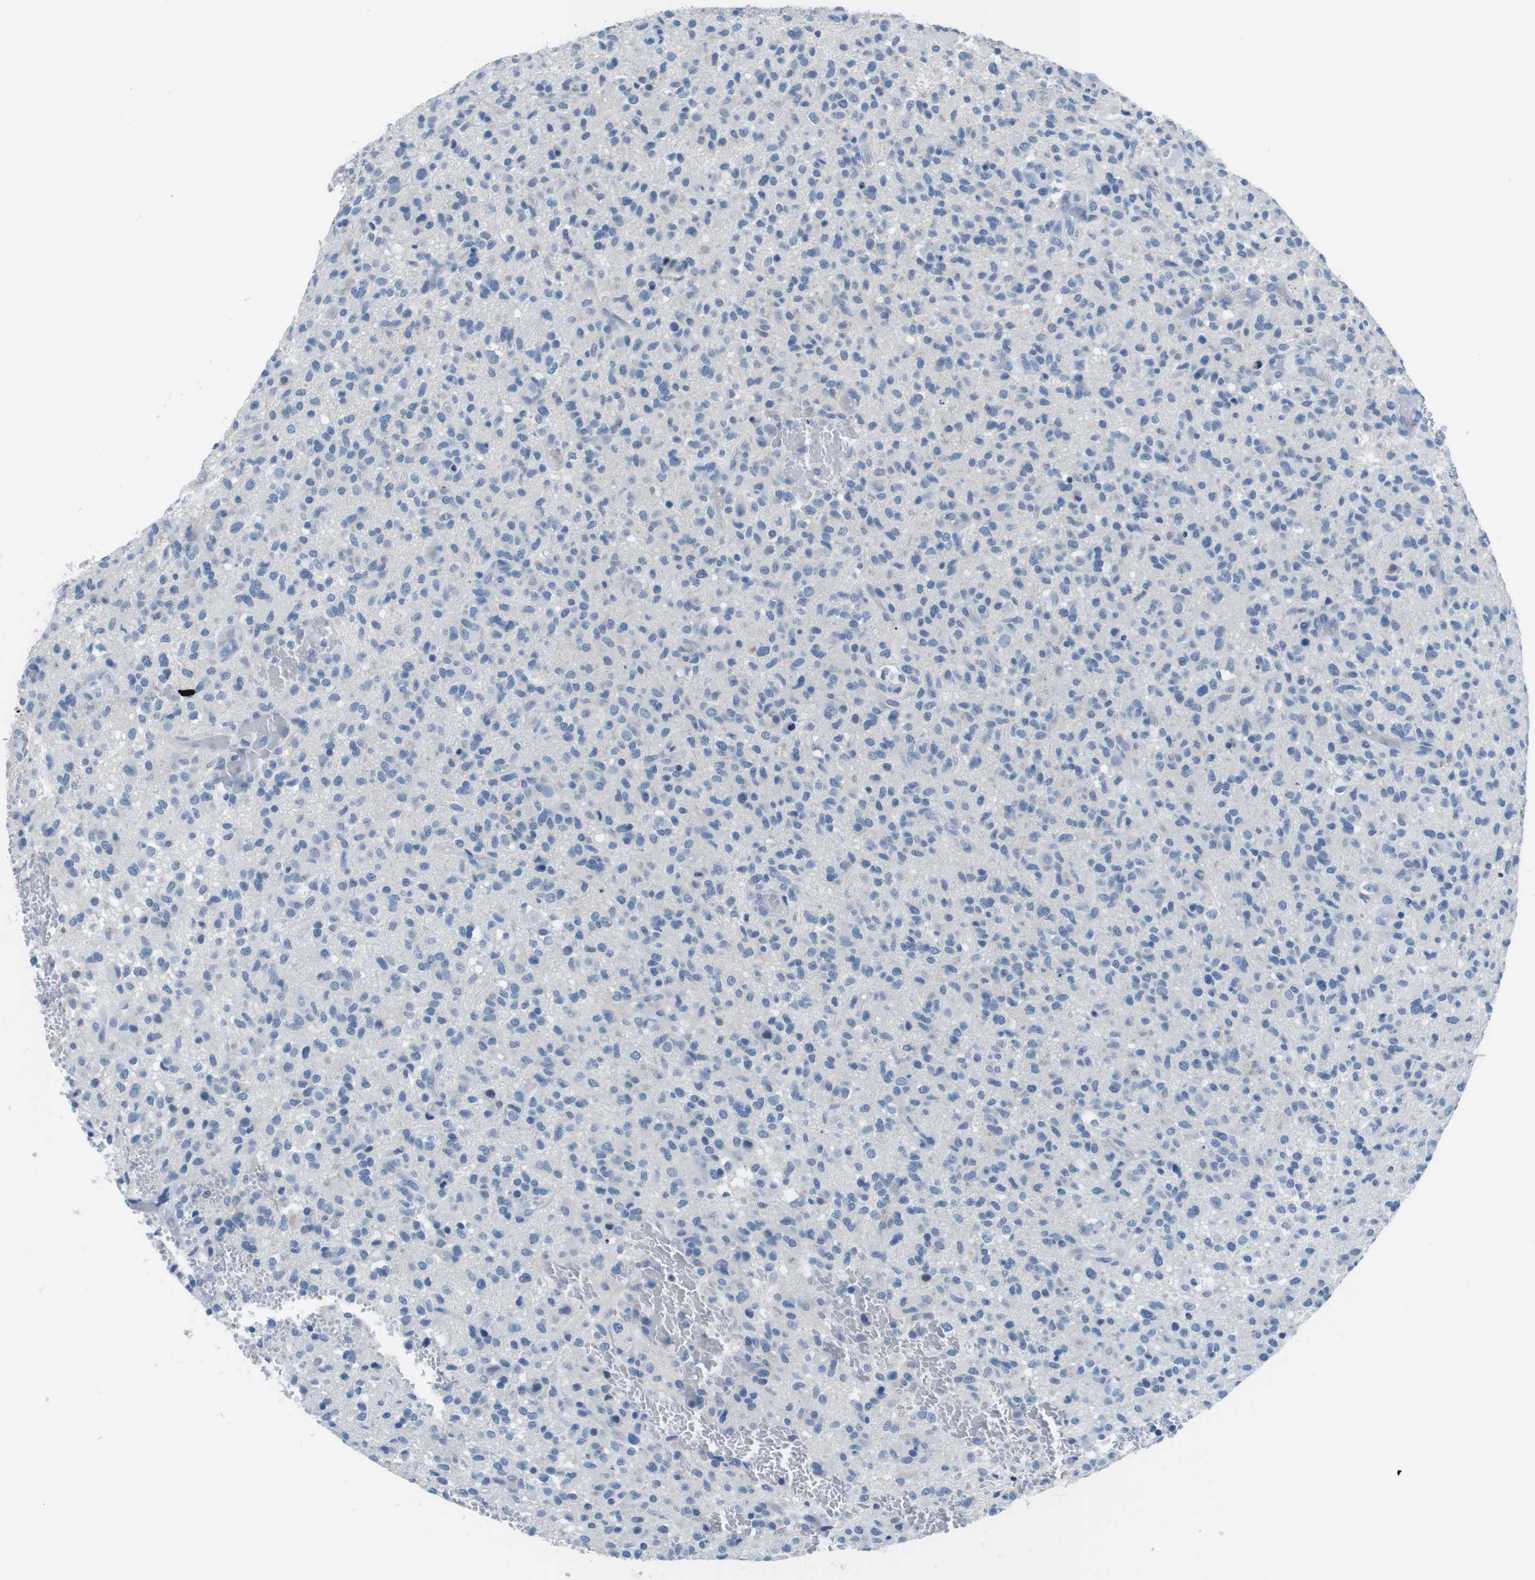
{"staining": {"intensity": "negative", "quantity": "none", "location": "none"}, "tissue": "glioma", "cell_type": "Tumor cells", "image_type": "cancer", "snomed": [{"axis": "morphology", "description": "Glioma, malignant, High grade"}, {"axis": "topography", "description": "Brain"}], "caption": "This is an immunohistochemistry histopathology image of glioma. There is no staining in tumor cells.", "gene": "SLC35A3", "patient": {"sex": "male", "age": 71}}